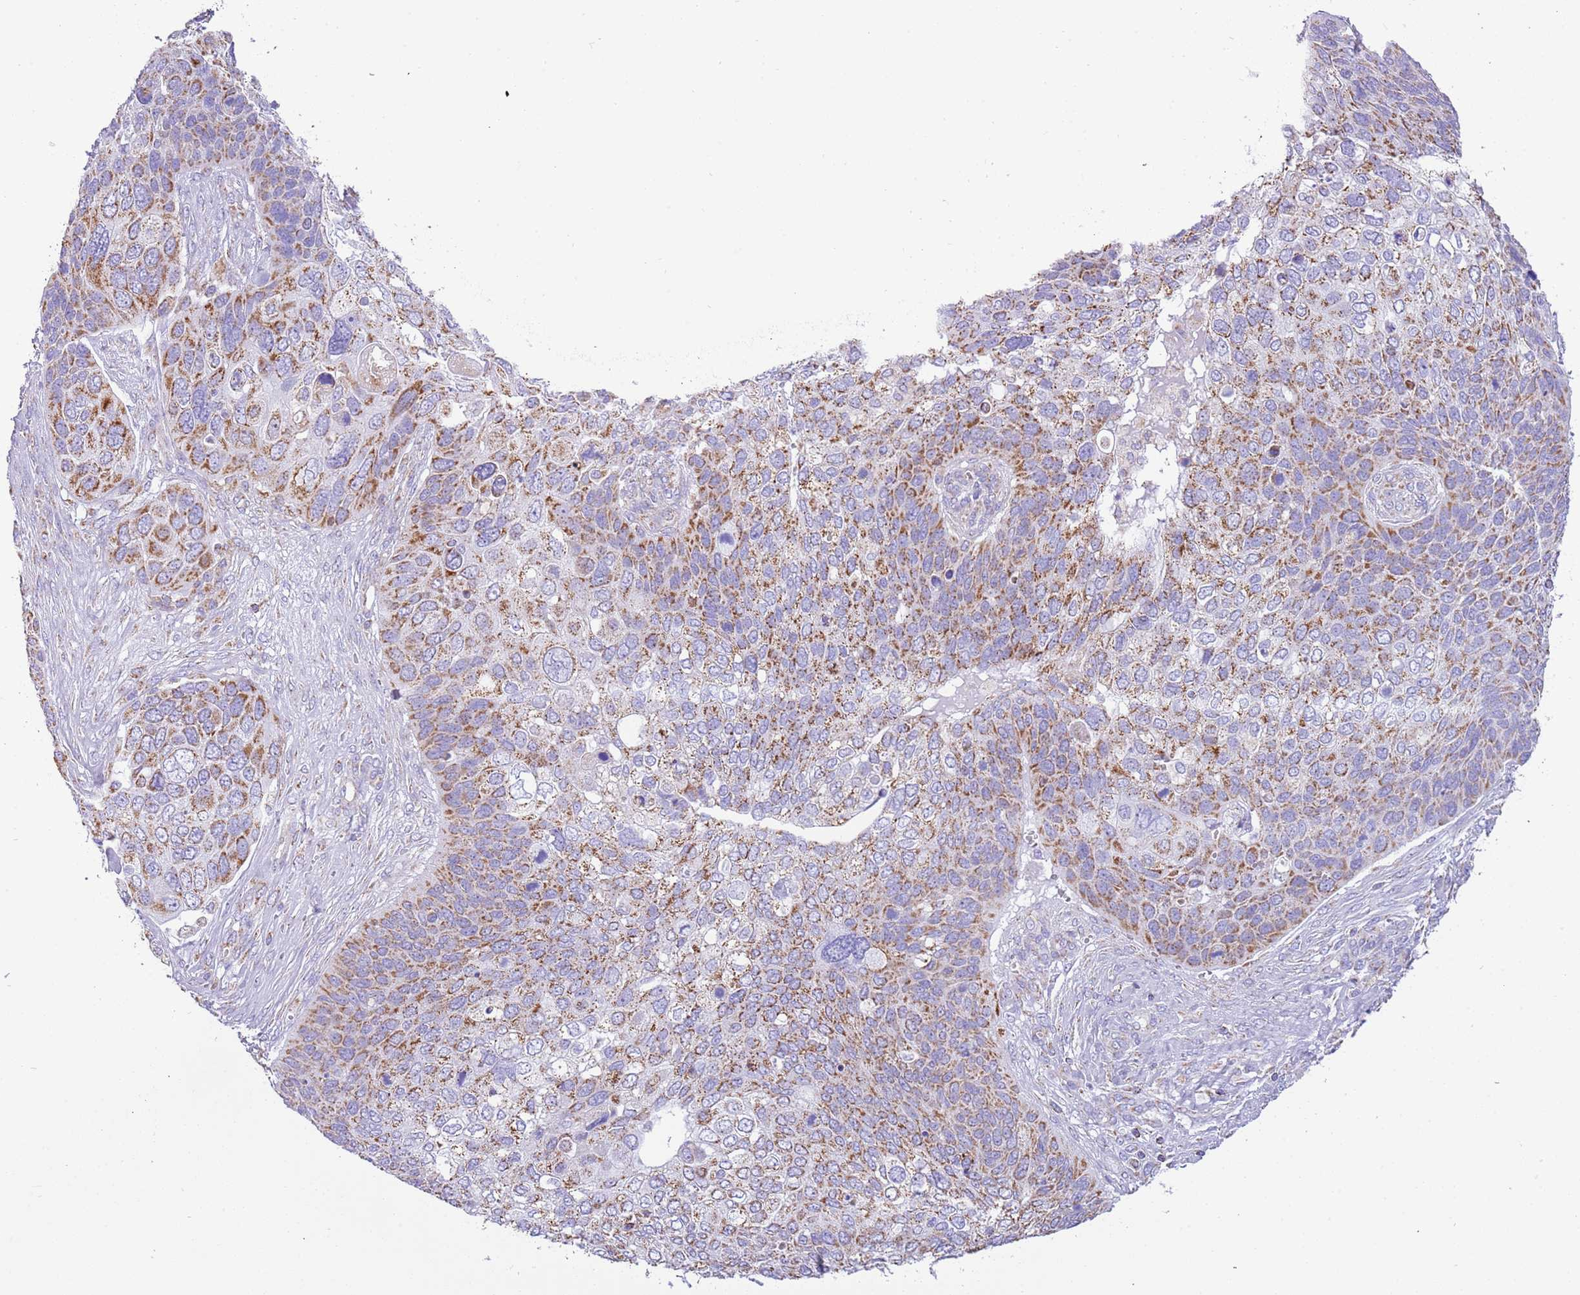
{"staining": {"intensity": "moderate", "quantity": ">75%", "location": "cytoplasmic/membranous"}, "tissue": "skin cancer", "cell_type": "Tumor cells", "image_type": "cancer", "snomed": [{"axis": "morphology", "description": "Basal cell carcinoma"}, {"axis": "topography", "description": "Skin"}], "caption": "Protein expression analysis of human skin cancer (basal cell carcinoma) reveals moderate cytoplasmic/membranous positivity in approximately >75% of tumor cells.", "gene": "SUCLG2", "patient": {"sex": "female", "age": 74}}